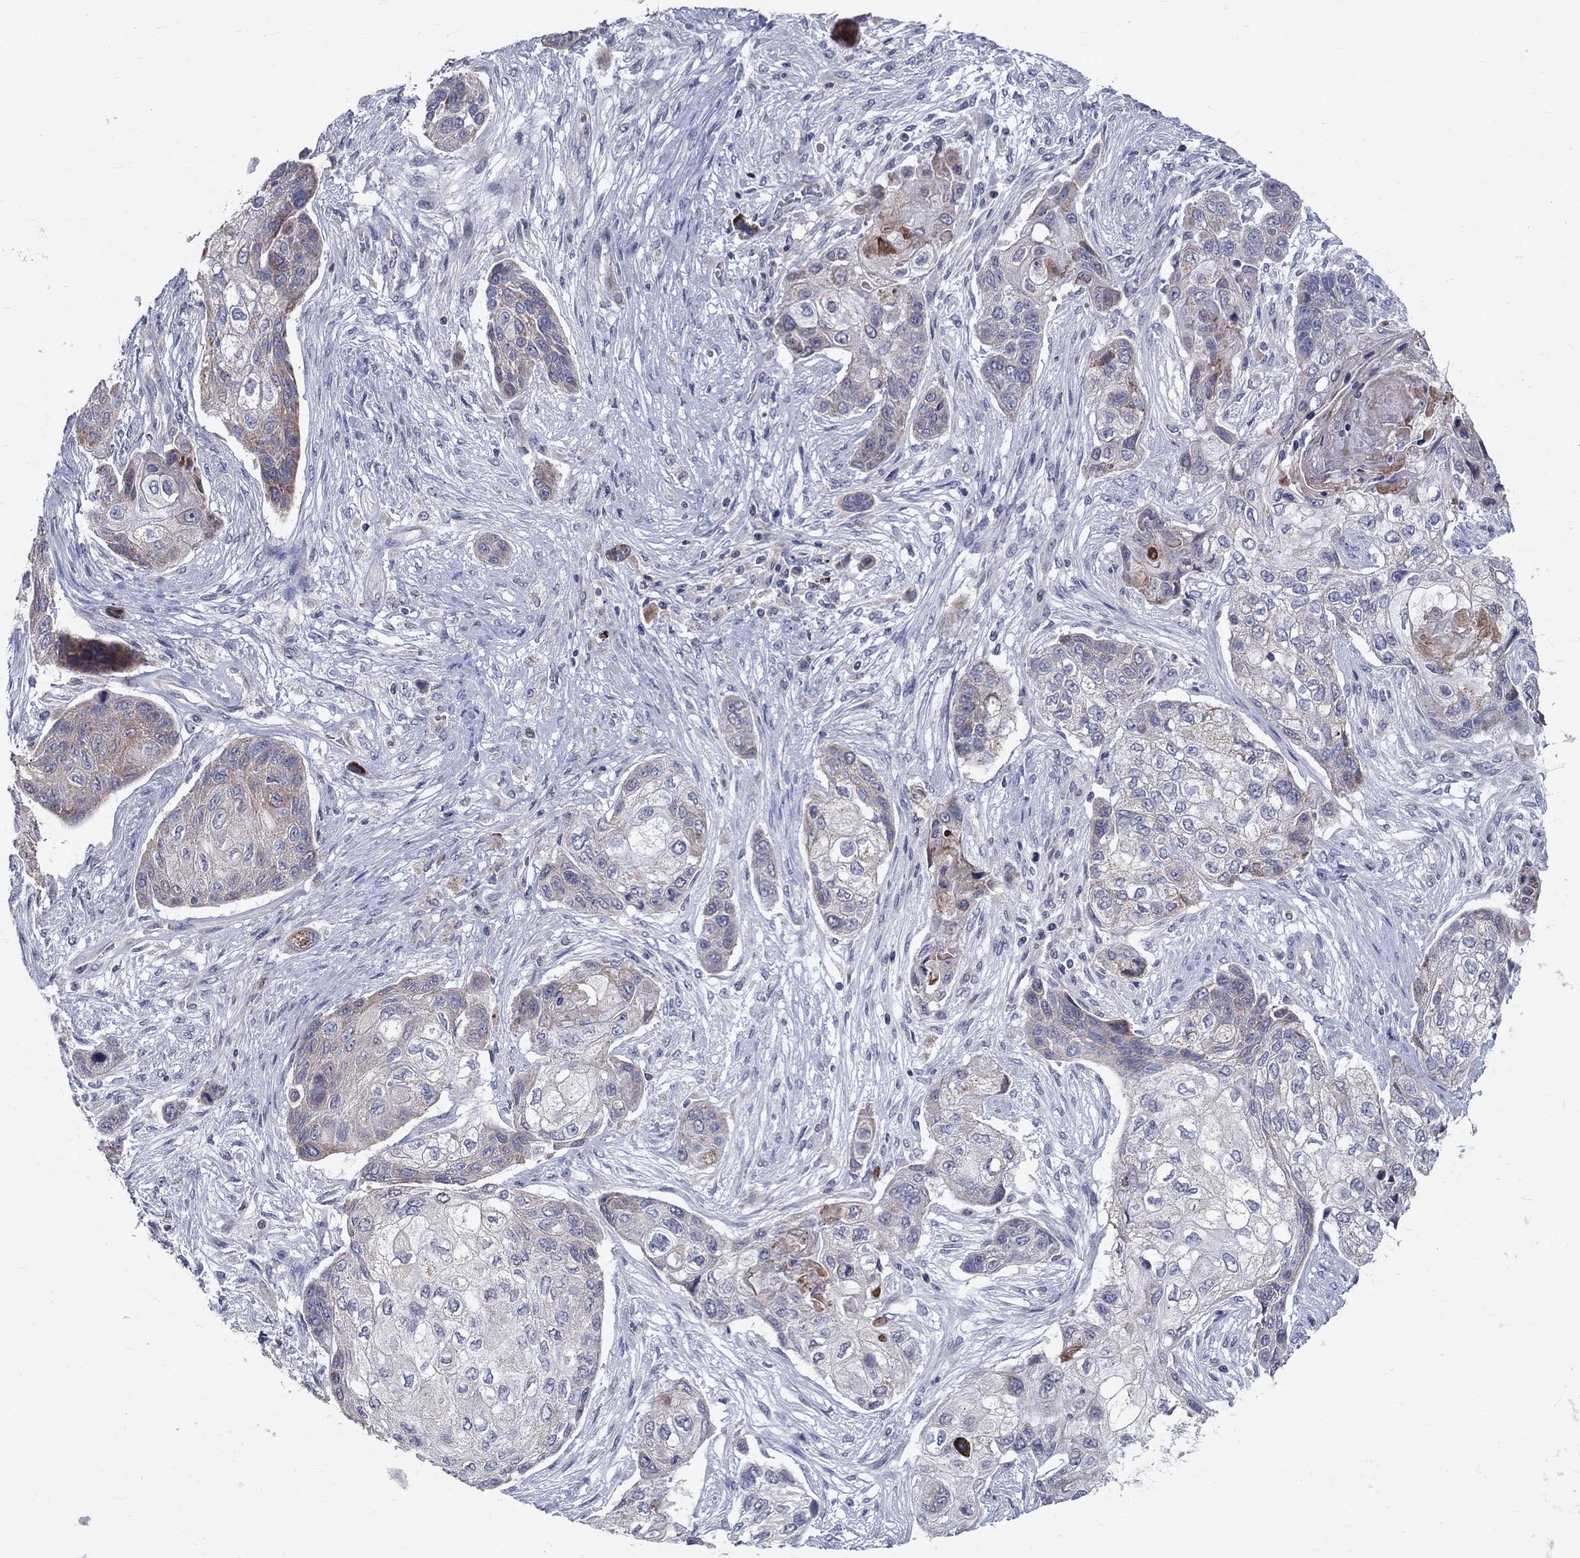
{"staining": {"intensity": "weak", "quantity": "<25%", "location": "cytoplasmic/membranous"}, "tissue": "lung cancer", "cell_type": "Tumor cells", "image_type": "cancer", "snomed": [{"axis": "morphology", "description": "Squamous cell carcinoma, NOS"}, {"axis": "topography", "description": "Lung"}], "caption": "Immunohistochemical staining of human squamous cell carcinoma (lung) demonstrates no significant staining in tumor cells.", "gene": "SLC4A10", "patient": {"sex": "male", "age": 69}}